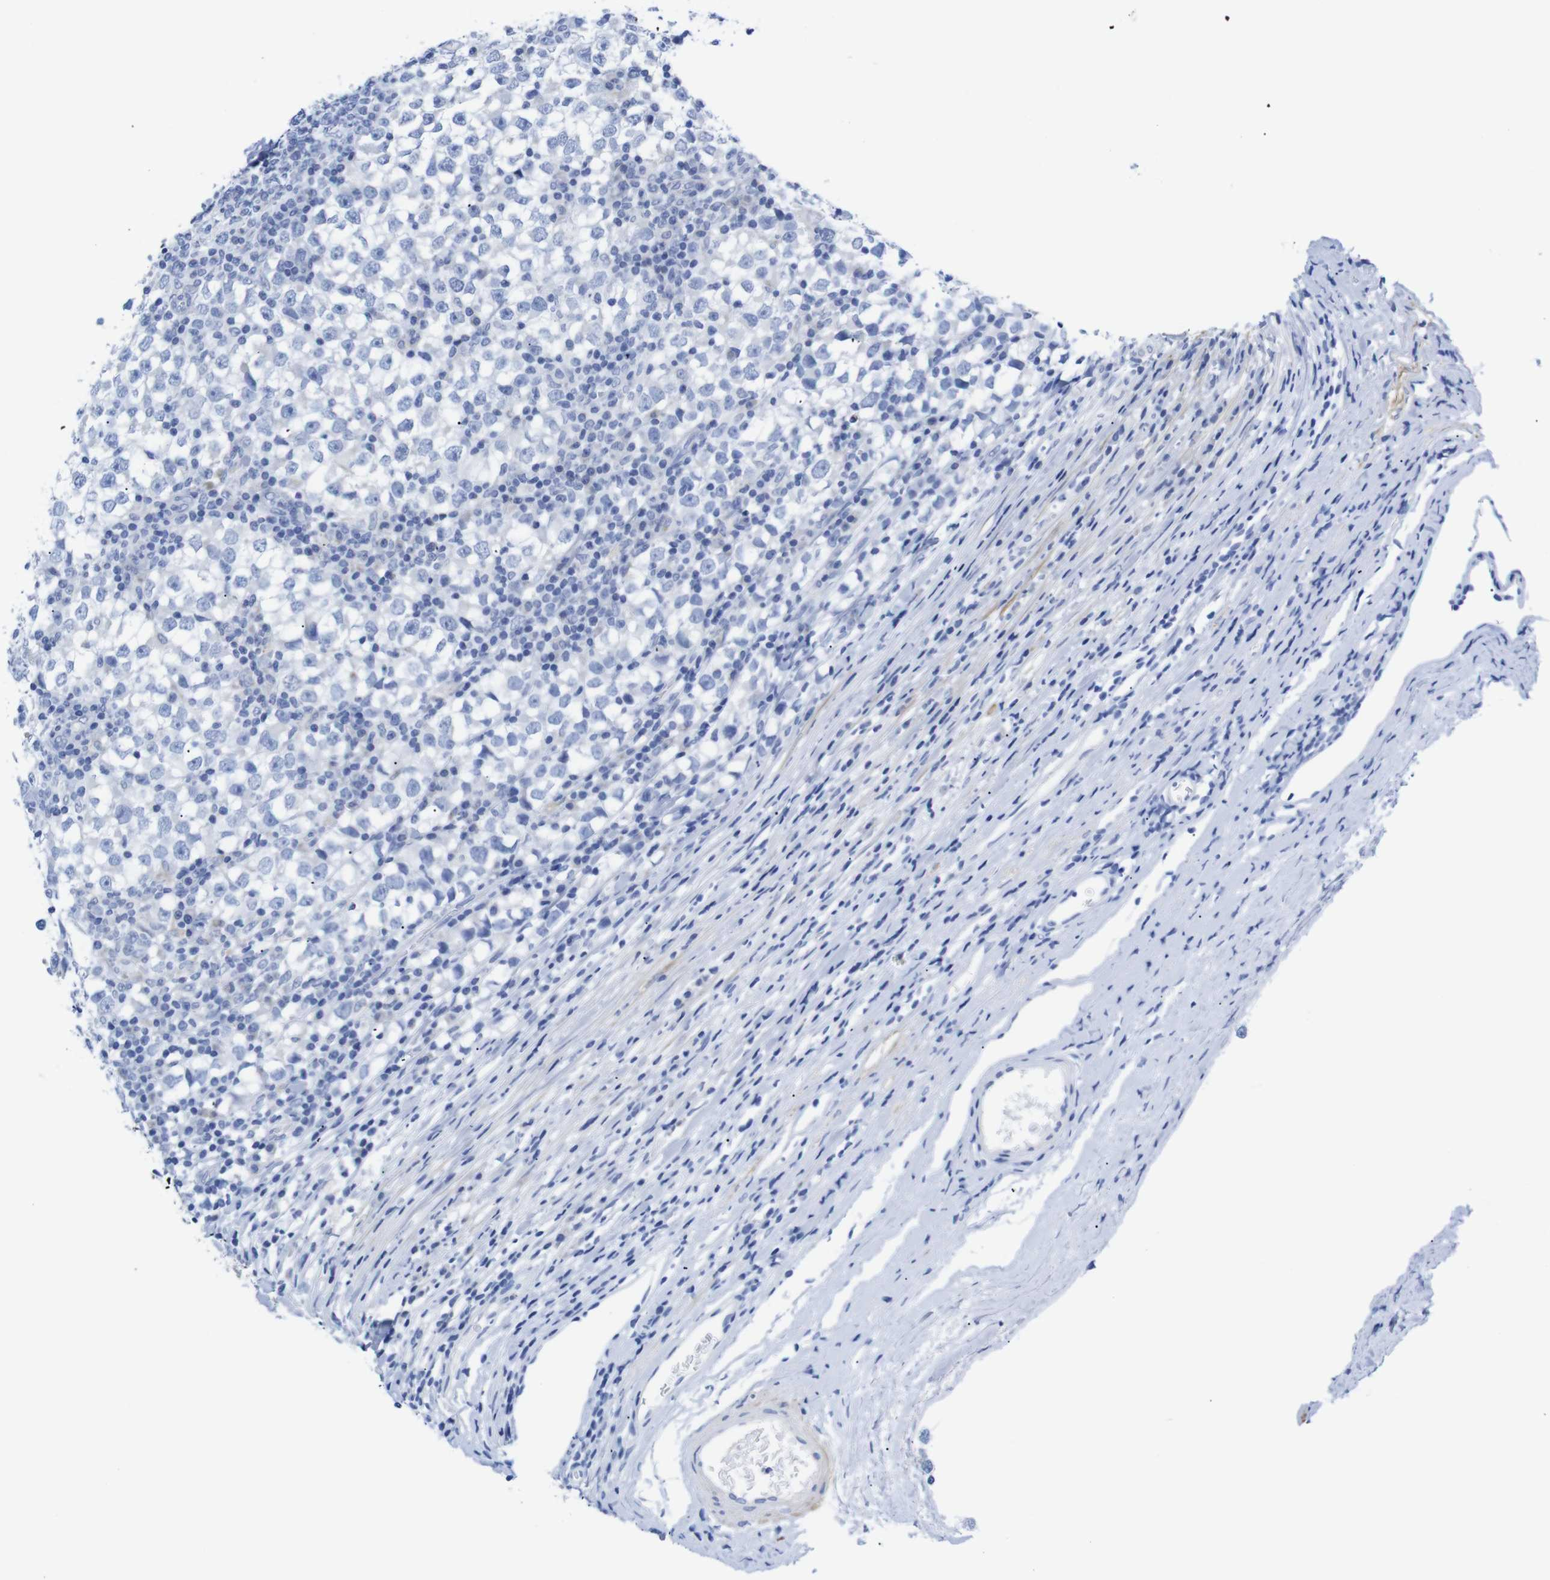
{"staining": {"intensity": "negative", "quantity": "none", "location": "none"}, "tissue": "testis cancer", "cell_type": "Tumor cells", "image_type": "cancer", "snomed": [{"axis": "morphology", "description": "Seminoma, NOS"}, {"axis": "topography", "description": "Testis"}], "caption": "Micrograph shows no significant protein expression in tumor cells of seminoma (testis). (DAB immunohistochemistry visualized using brightfield microscopy, high magnification).", "gene": "LRRC55", "patient": {"sex": "male", "age": 65}}